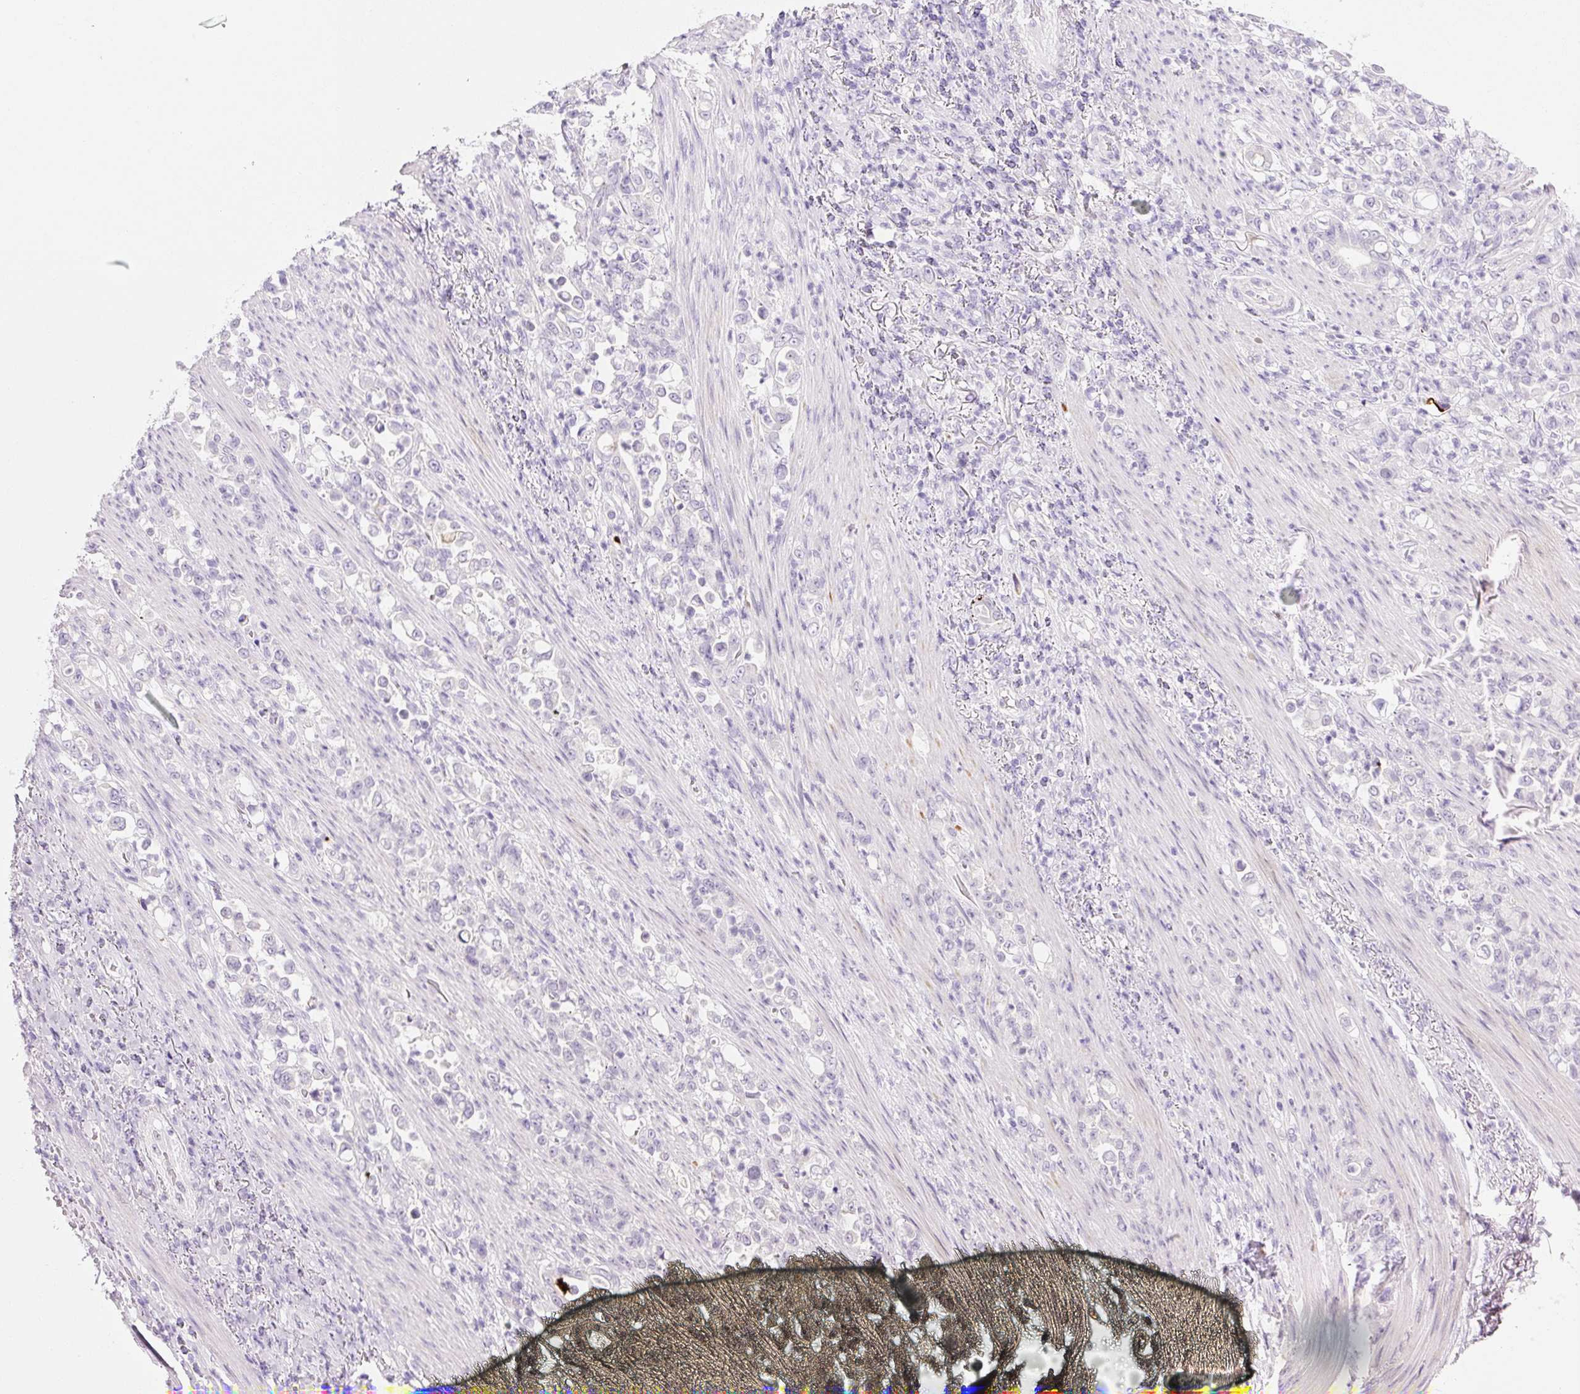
{"staining": {"intensity": "negative", "quantity": "none", "location": "none"}, "tissue": "stomach cancer", "cell_type": "Tumor cells", "image_type": "cancer", "snomed": [{"axis": "morphology", "description": "Normal tissue, NOS"}, {"axis": "morphology", "description": "Adenocarcinoma, NOS"}, {"axis": "topography", "description": "Stomach"}], "caption": "This is an immunohistochemistry histopathology image of human stomach cancer (adenocarcinoma). There is no positivity in tumor cells.", "gene": "ANKRD20A1", "patient": {"sex": "female", "age": 79}}